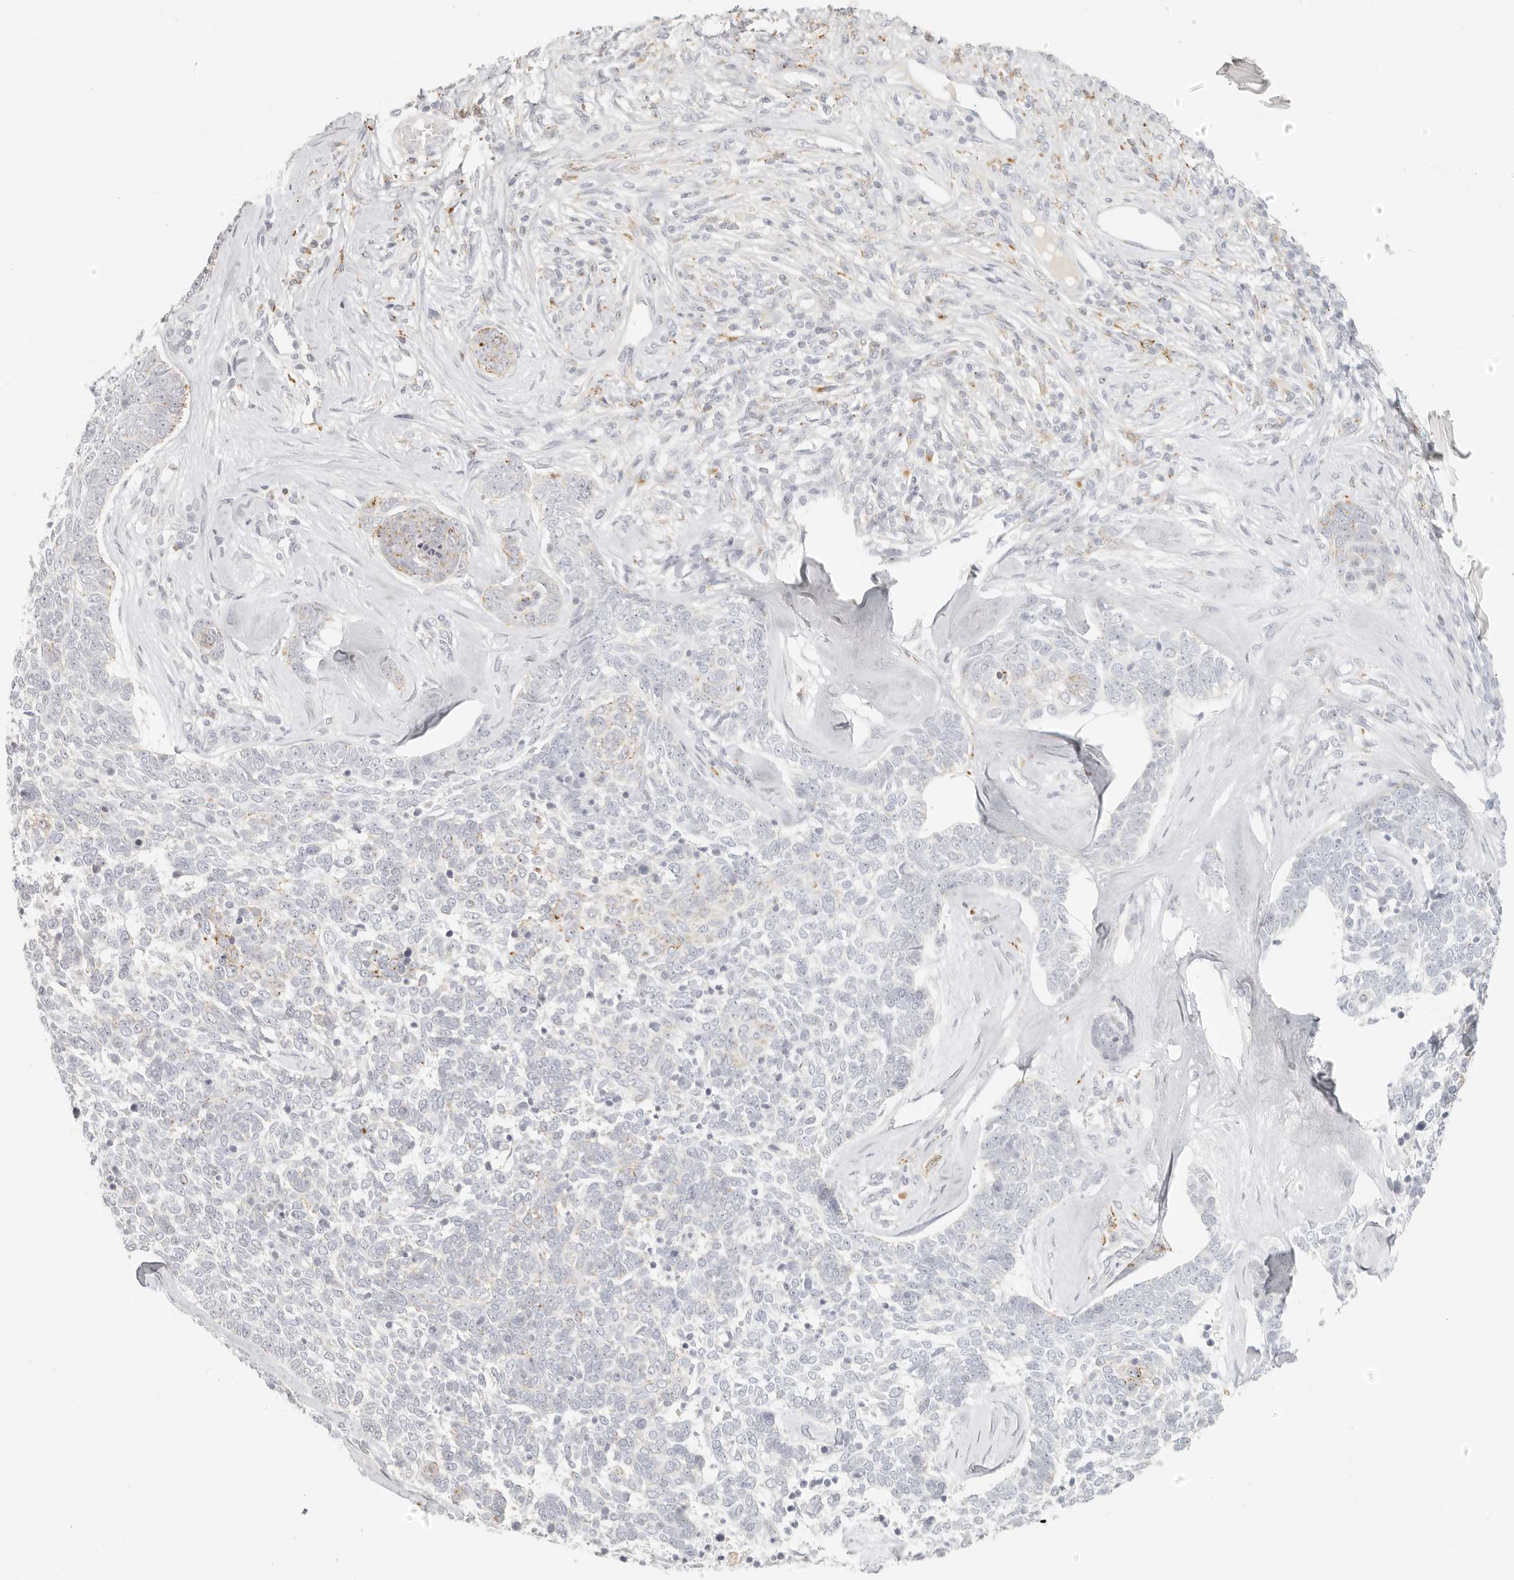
{"staining": {"intensity": "weak", "quantity": "<25%", "location": "cytoplasmic/membranous"}, "tissue": "skin cancer", "cell_type": "Tumor cells", "image_type": "cancer", "snomed": [{"axis": "morphology", "description": "Basal cell carcinoma"}, {"axis": "topography", "description": "Skin"}], "caption": "Tumor cells are negative for protein expression in human skin basal cell carcinoma. Nuclei are stained in blue.", "gene": "RNASET2", "patient": {"sex": "female", "age": 81}}